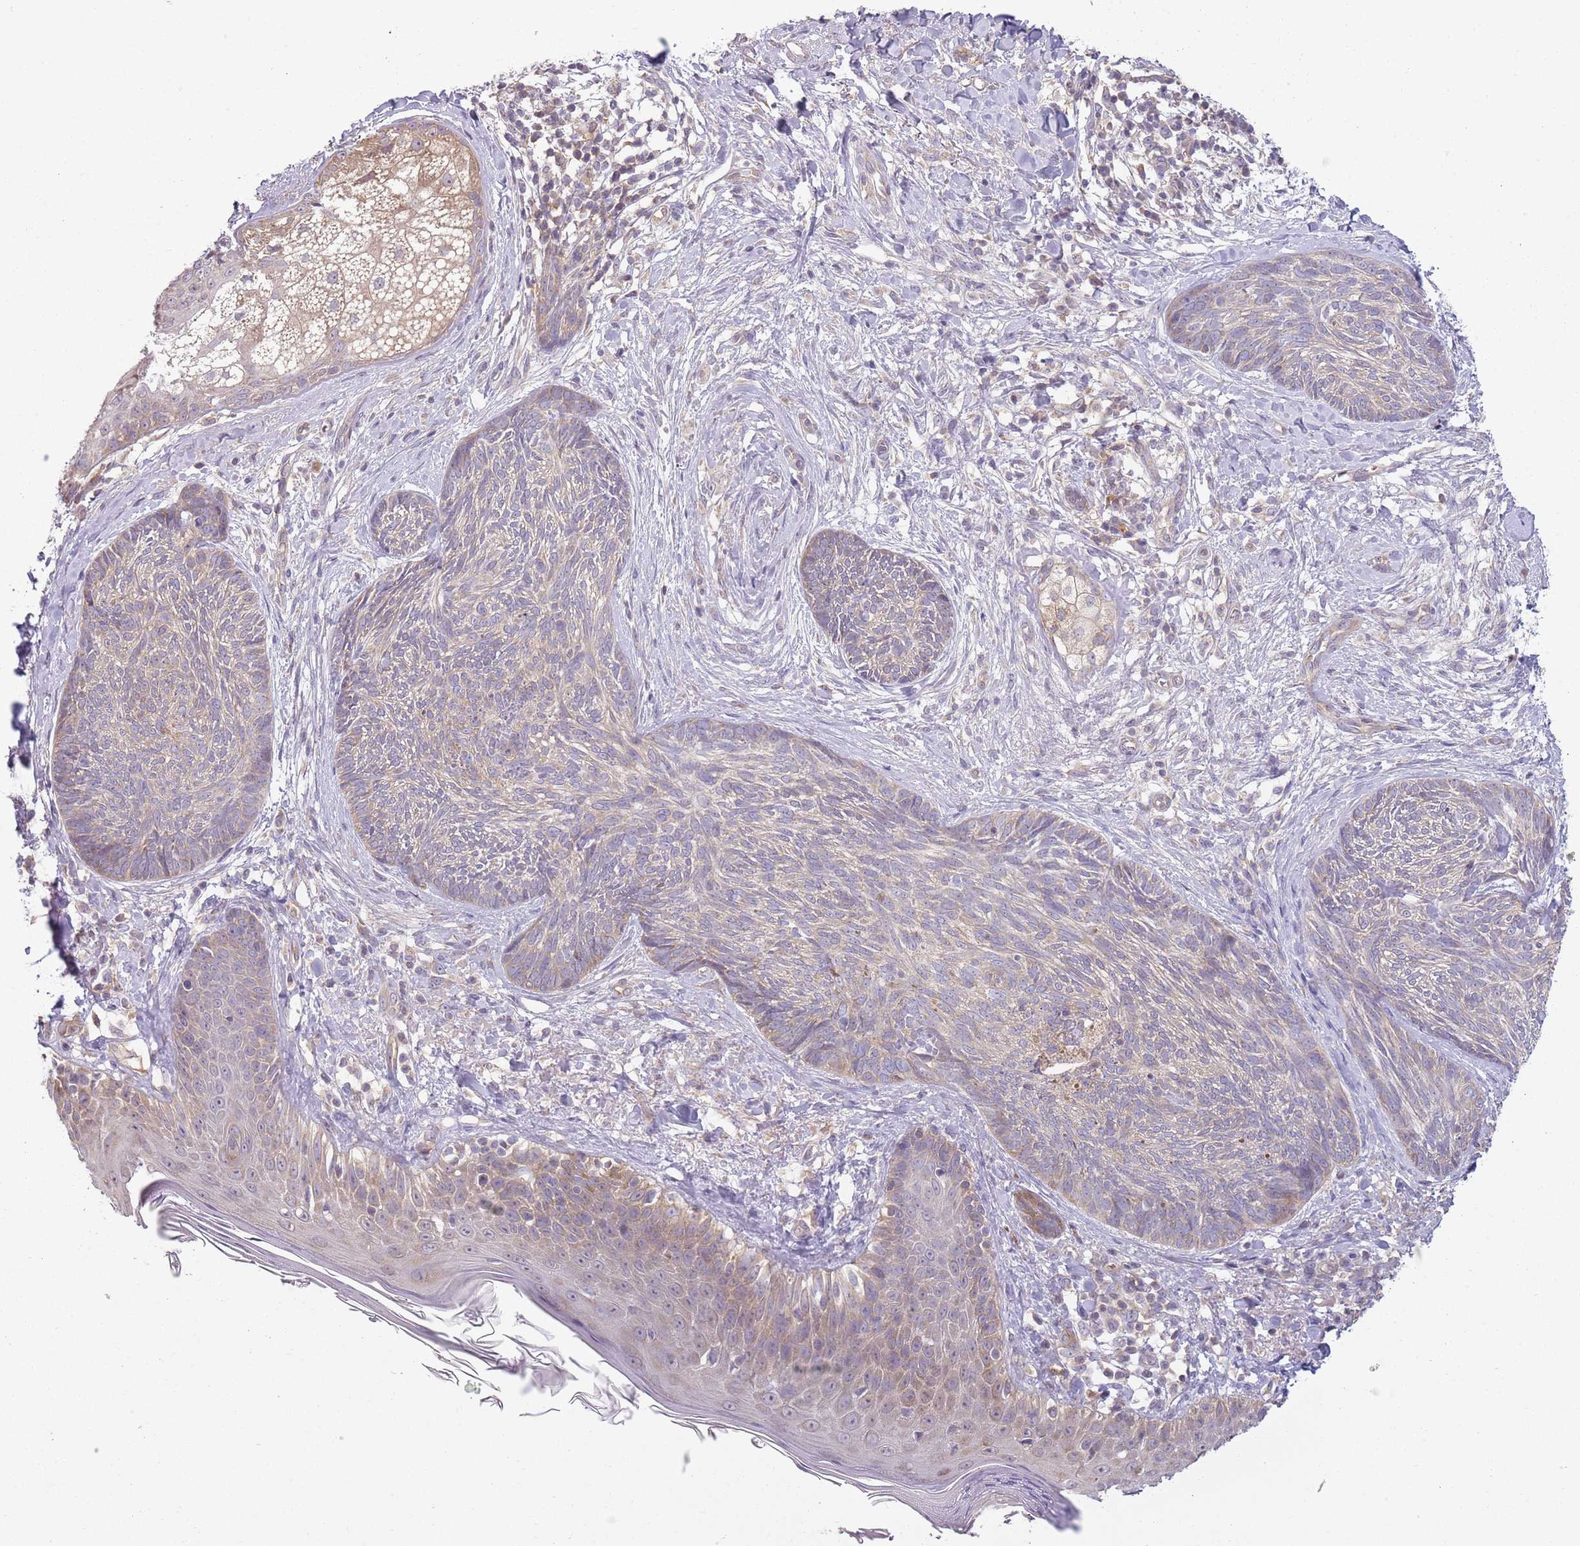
{"staining": {"intensity": "weak", "quantity": "<25%", "location": "cytoplasmic/membranous"}, "tissue": "skin cancer", "cell_type": "Tumor cells", "image_type": "cancer", "snomed": [{"axis": "morphology", "description": "Basal cell carcinoma"}, {"axis": "topography", "description": "Skin"}], "caption": "Skin cancer stained for a protein using IHC displays no staining tumor cells.", "gene": "SKOR2", "patient": {"sex": "male", "age": 73}}